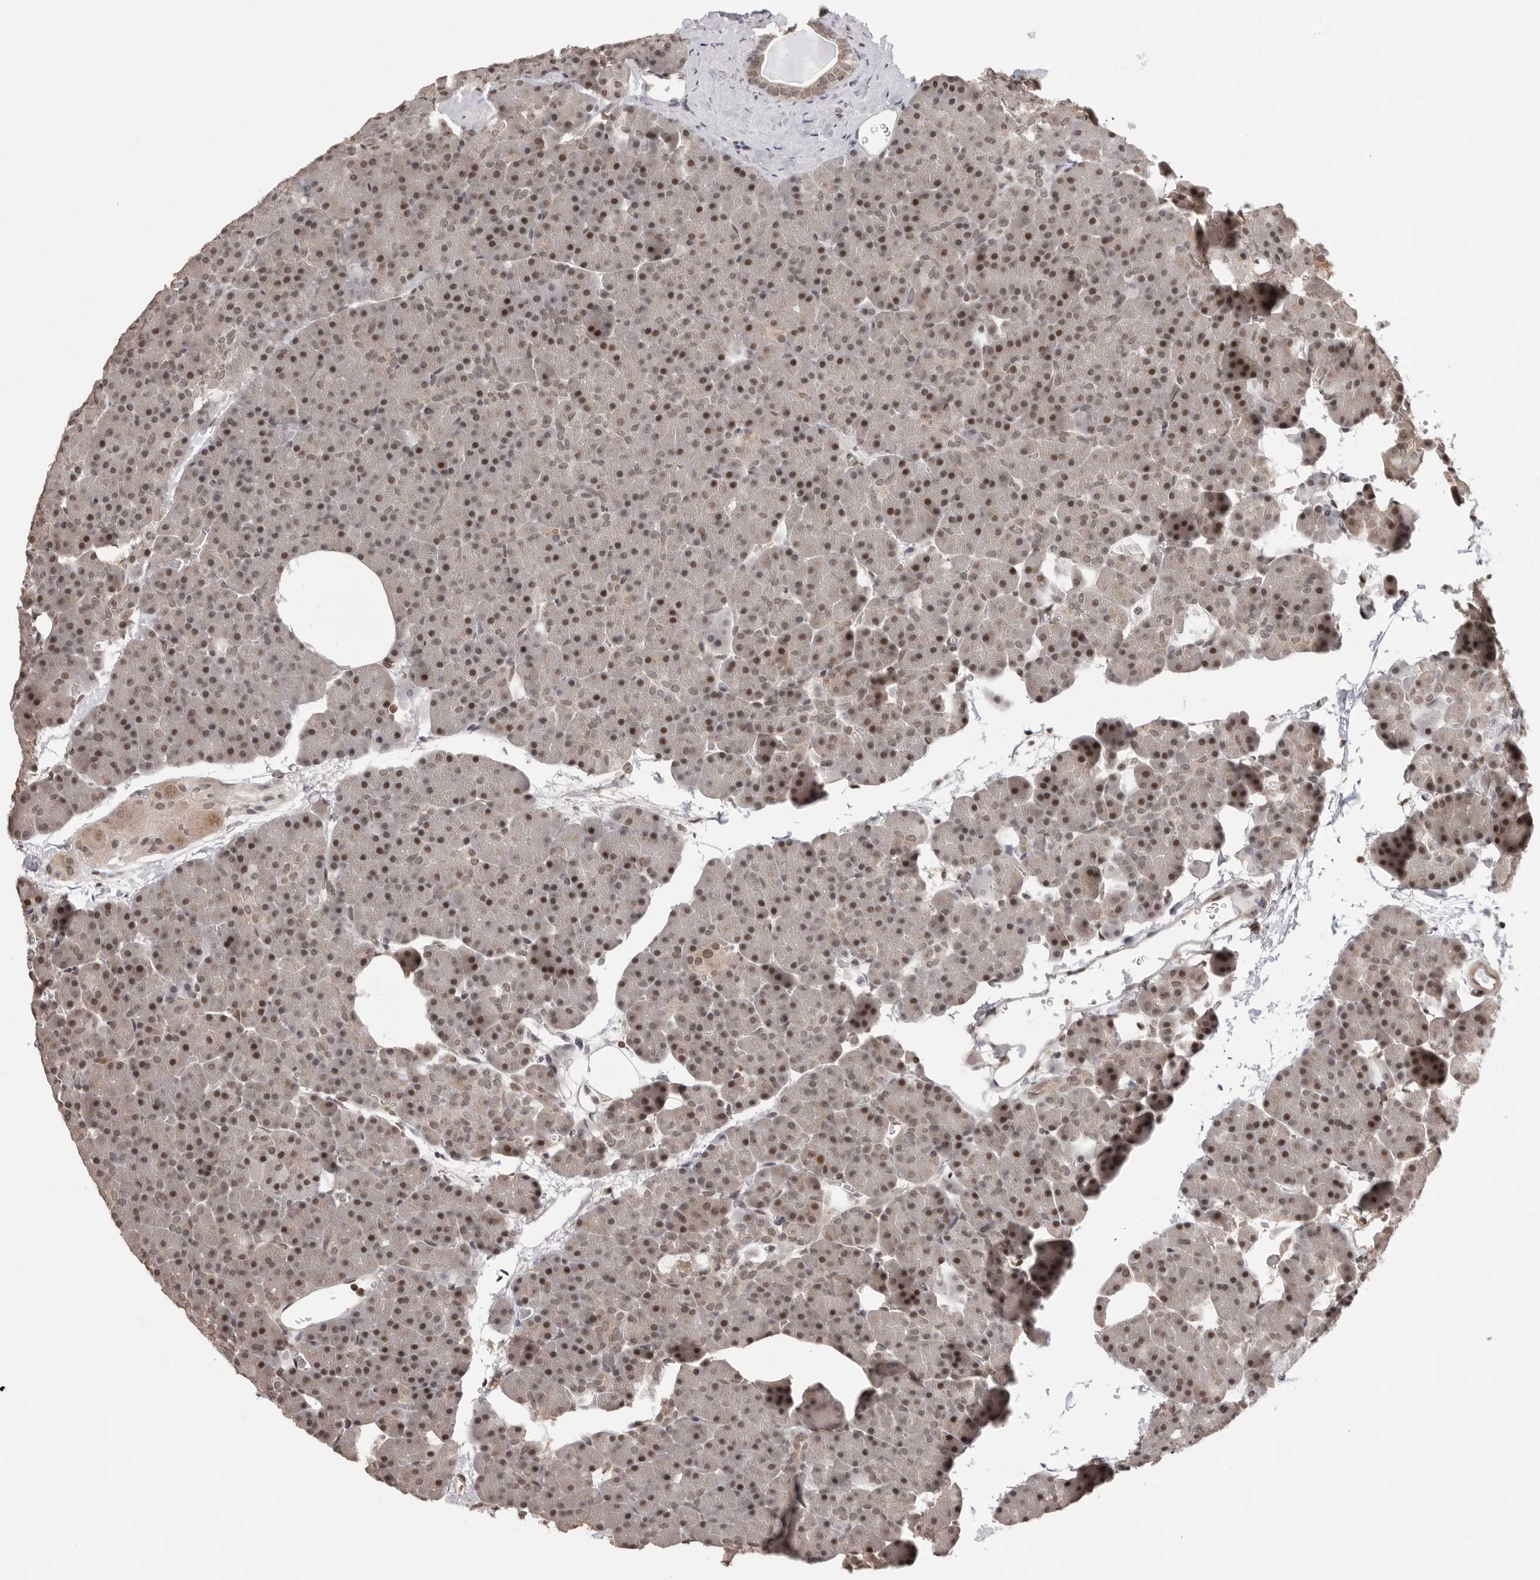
{"staining": {"intensity": "moderate", "quantity": ">75%", "location": "nuclear"}, "tissue": "pancreas", "cell_type": "Exocrine glandular cells", "image_type": "normal", "snomed": [{"axis": "morphology", "description": "Normal tissue, NOS"}, {"axis": "morphology", "description": "Carcinoid, malignant, NOS"}, {"axis": "topography", "description": "Pancreas"}], "caption": "A brown stain highlights moderate nuclear staining of a protein in exocrine glandular cells of normal human pancreas. (Brightfield microscopy of DAB IHC at high magnification).", "gene": "SDE2", "patient": {"sex": "female", "age": 35}}